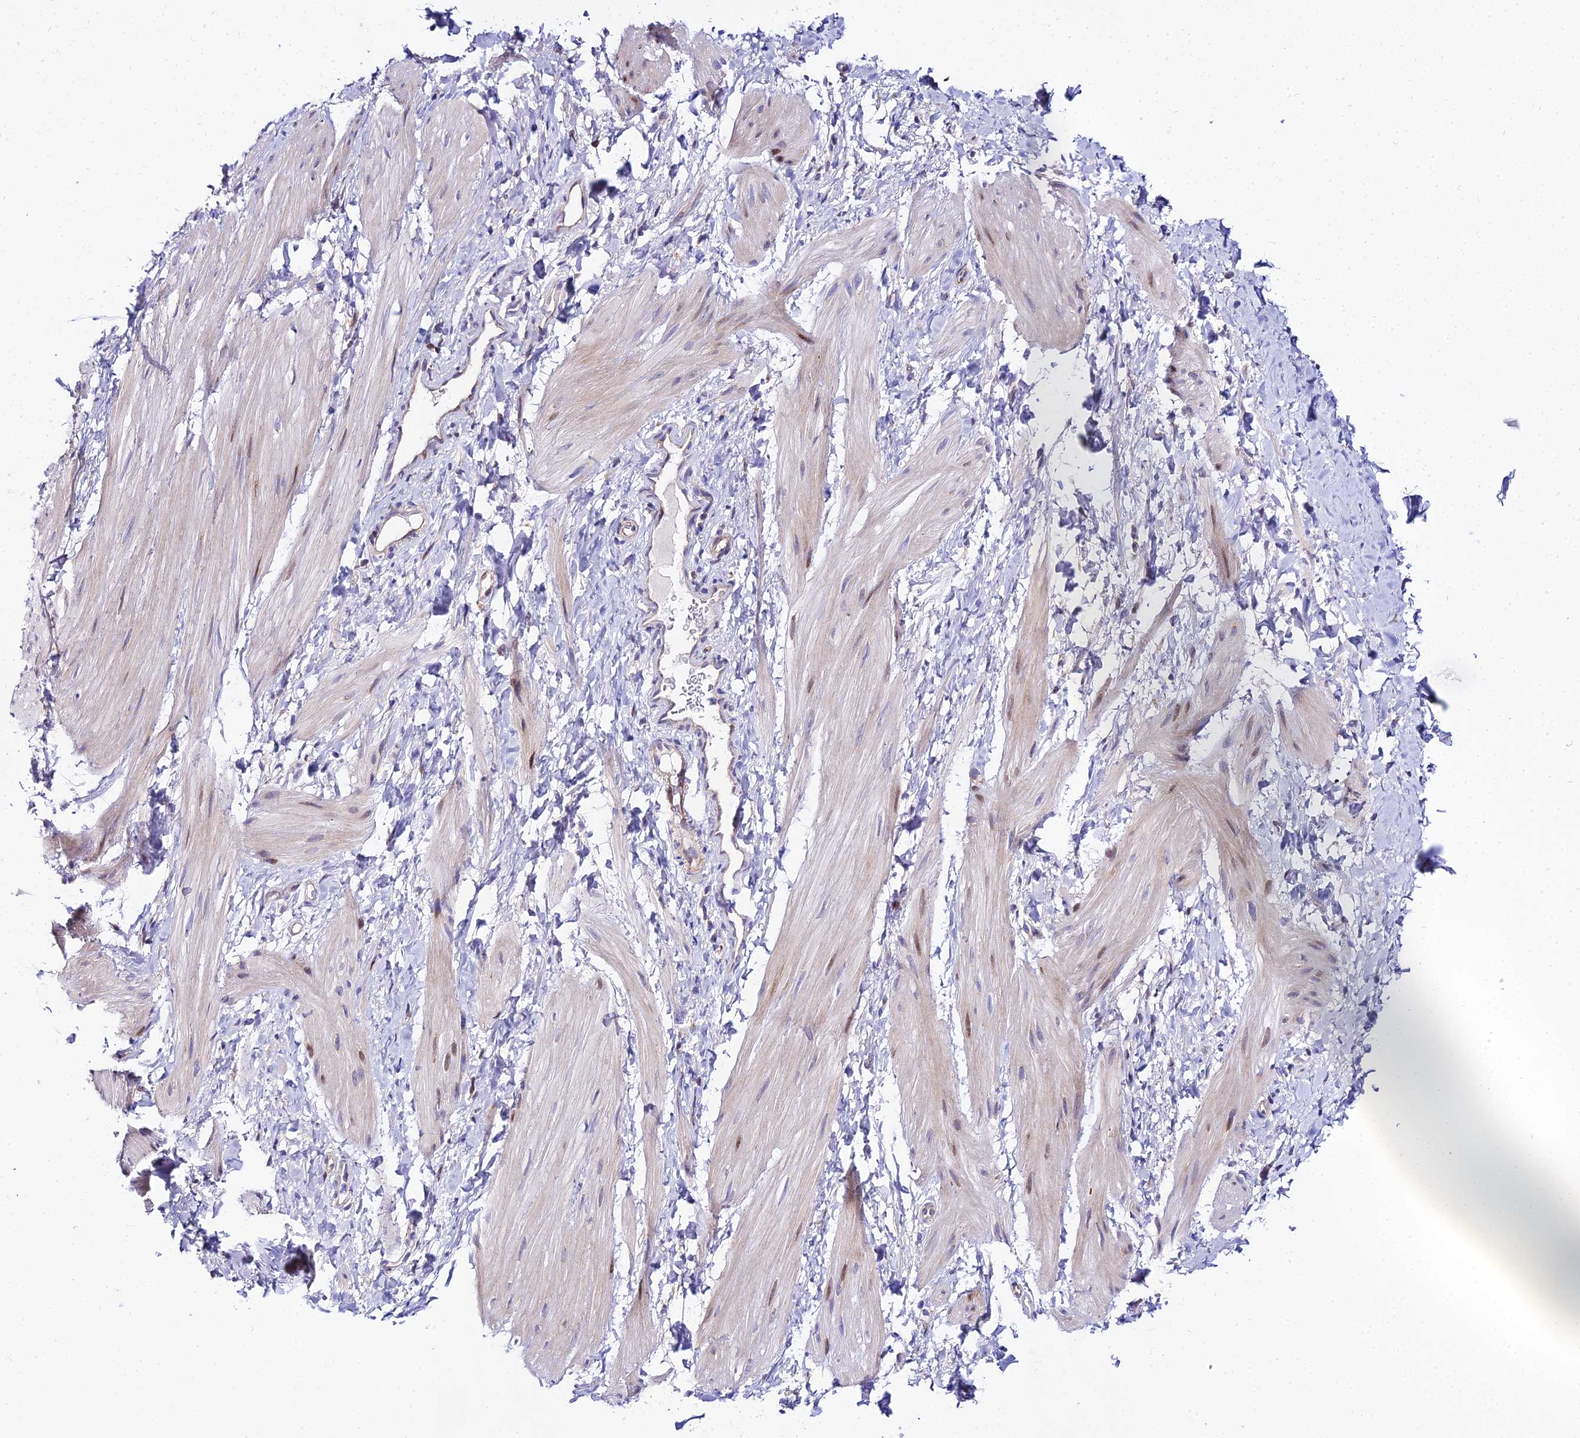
{"staining": {"intensity": "moderate", "quantity": "<25%", "location": "nuclear"}, "tissue": "smooth muscle", "cell_type": "Smooth muscle cells", "image_type": "normal", "snomed": [{"axis": "morphology", "description": "Normal tissue, NOS"}, {"axis": "topography", "description": "Smooth muscle"}], "caption": "Immunohistochemistry (IHC) (DAB) staining of unremarkable human smooth muscle demonstrates moderate nuclear protein expression in approximately <25% of smooth muscle cells.", "gene": "ATP5PB", "patient": {"sex": "male", "age": 16}}